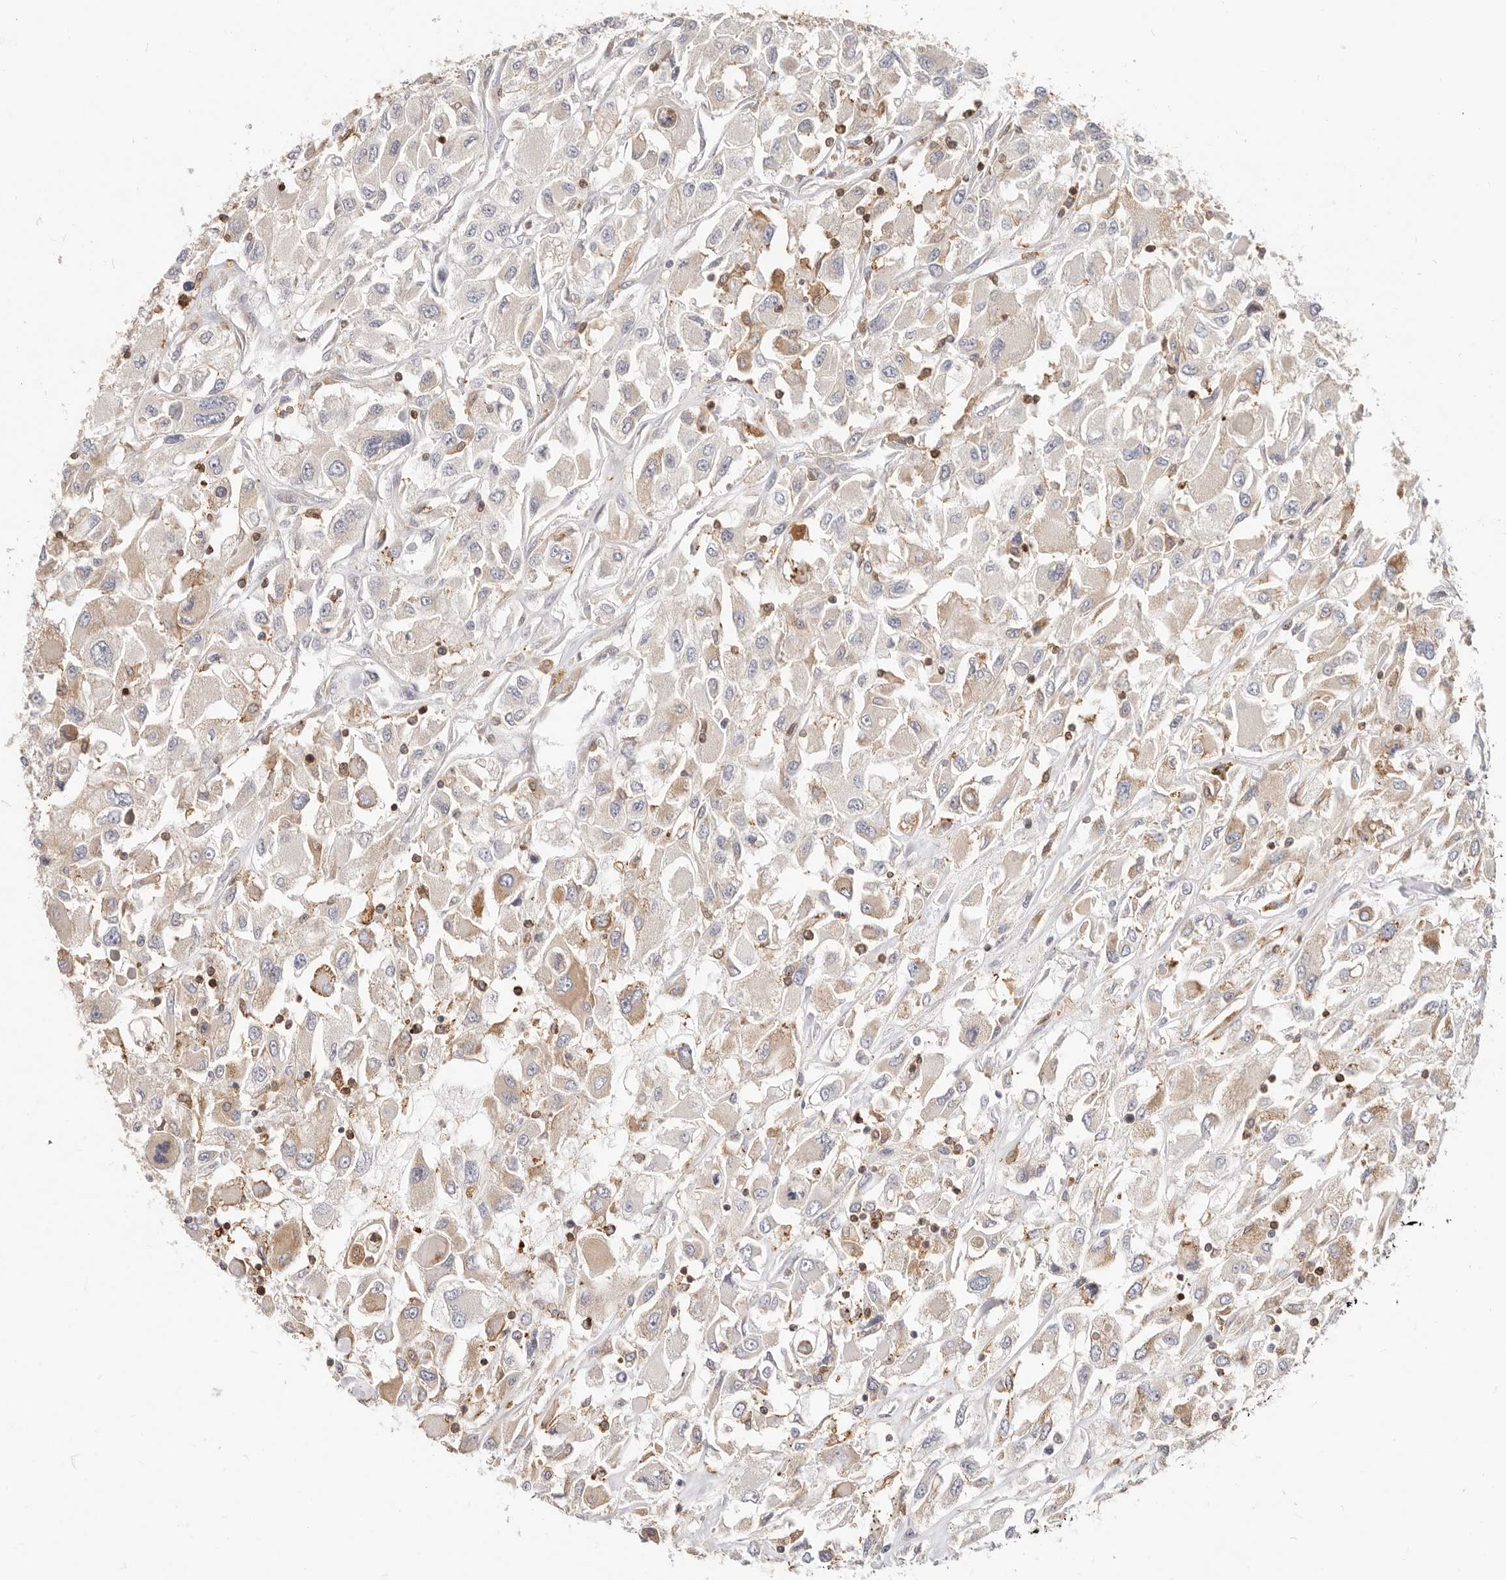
{"staining": {"intensity": "weak", "quantity": ">75%", "location": "cytoplasmic/membranous"}, "tissue": "renal cancer", "cell_type": "Tumor cells", "image_type": "cancer", "snomed": [{"axis": "morphology", "description": "Adenocarcinoma, NOS"}, {"axis": "topography", "description": "Kidney"}], "caption": "The histopathology image reveals a brown stain indicating the presence of a protein in the cytoplasmic/membranous of tumor cells in renal cancer. Using DAB (3,3'-diaminobenzidine) (brown) and hematoxylin (blue) stains, captured at high magnification using brightfield microscopy.", "gene": "TMEM63B", "patient": {"sex": "female", "age": 52}}